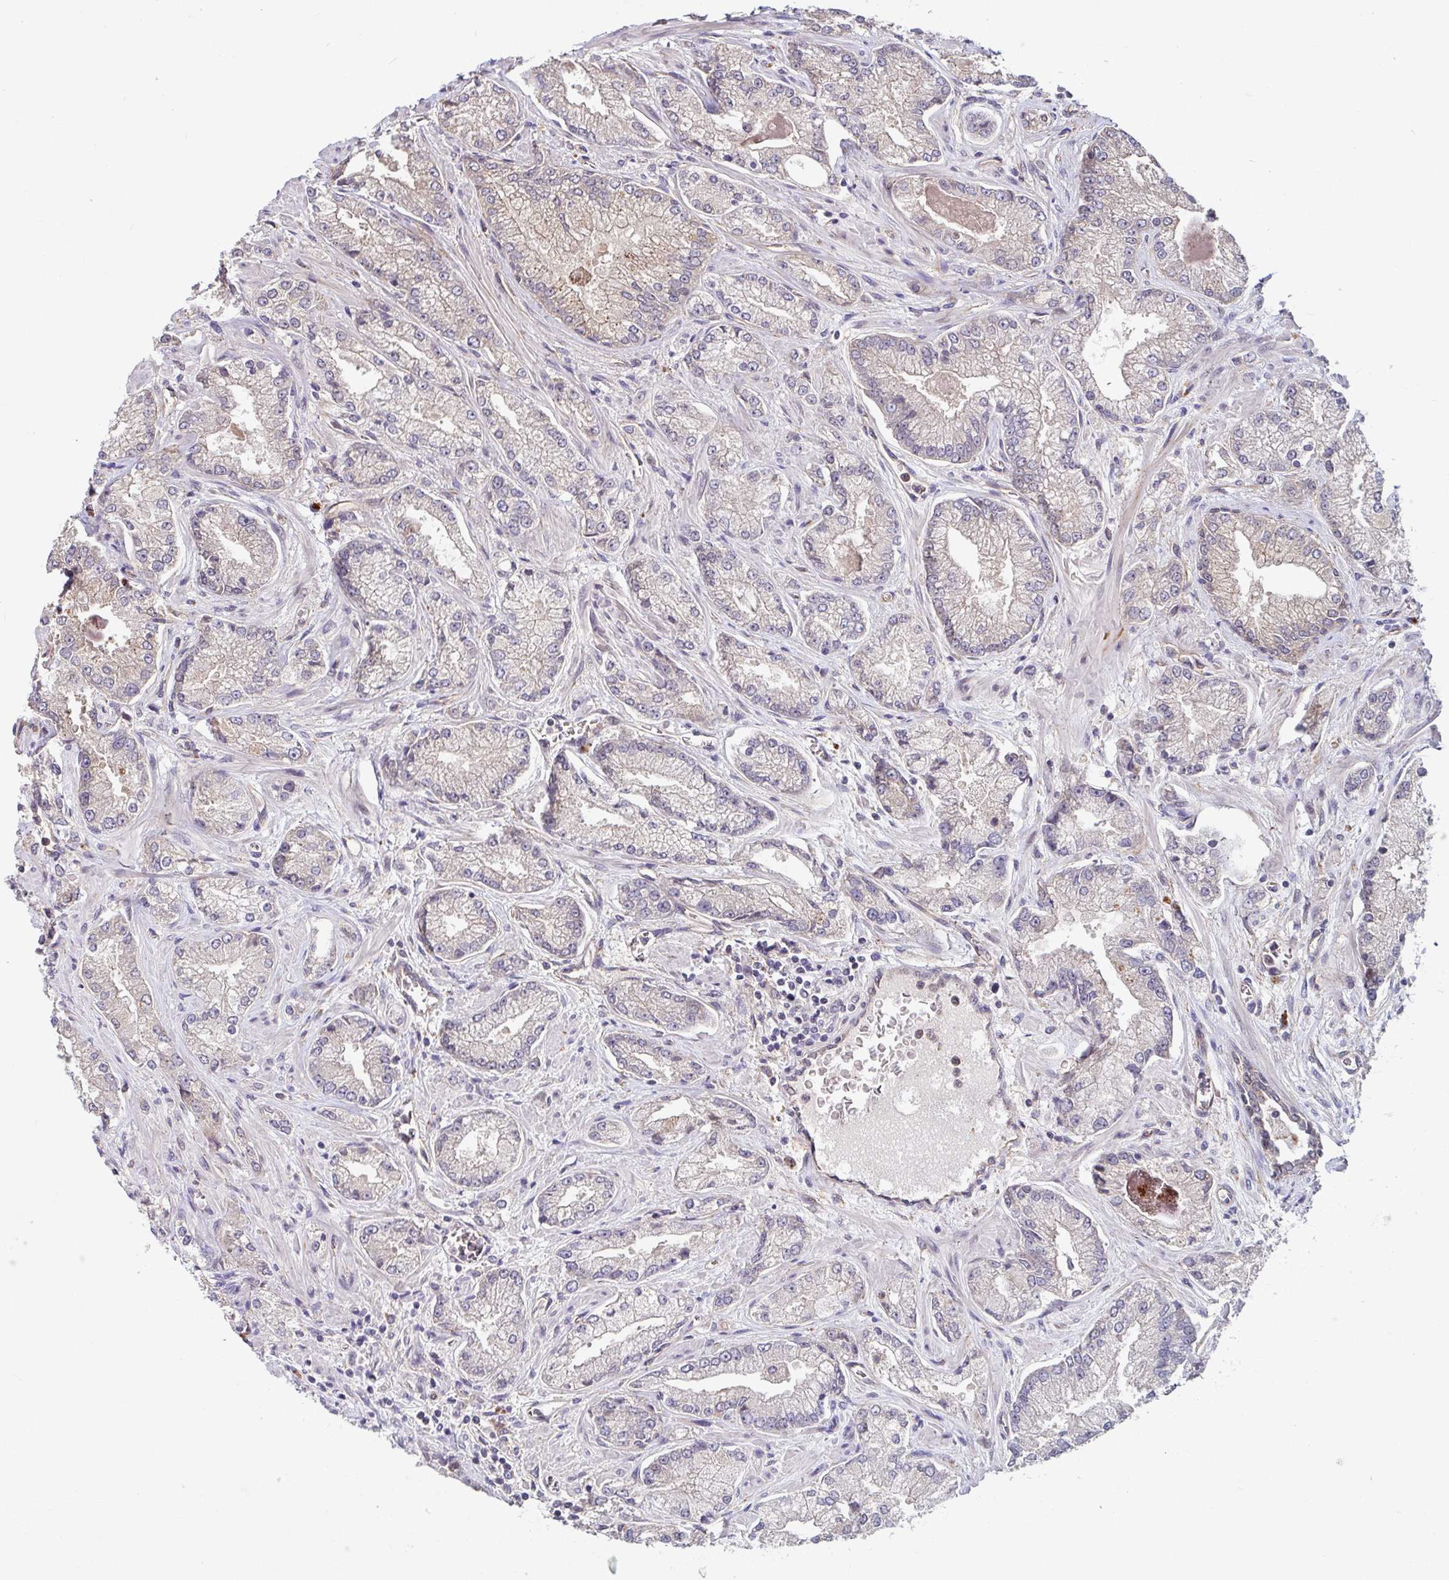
{"staining": {"intensity": "negative", "quantity": "none", "location": "none"}, "tissue": "prostate cancer", "cell_type": "Tumor cells", "image_type": "cancer", "snomed": [{"axis": "morphology", "description": "Normal tissue, NOS"}, {"axis": "morphology", "description": "Adenocarcinoma, High grade"}, {"axis": "topography", "description": "Prostate"}, {"axis": "topography", "description": "Peripheral nerve tissue"}], "caption": "IHC micrograph of human prostate cancer stained for a protein (brown), which reveals no expression in tumor cells. (DAB (3,3'-diaminobenzidine) immunohistochemistry with hematoxylin counter stain).", "gene": "STYXL1", "patient": {"sex": "male", "age": 68}}